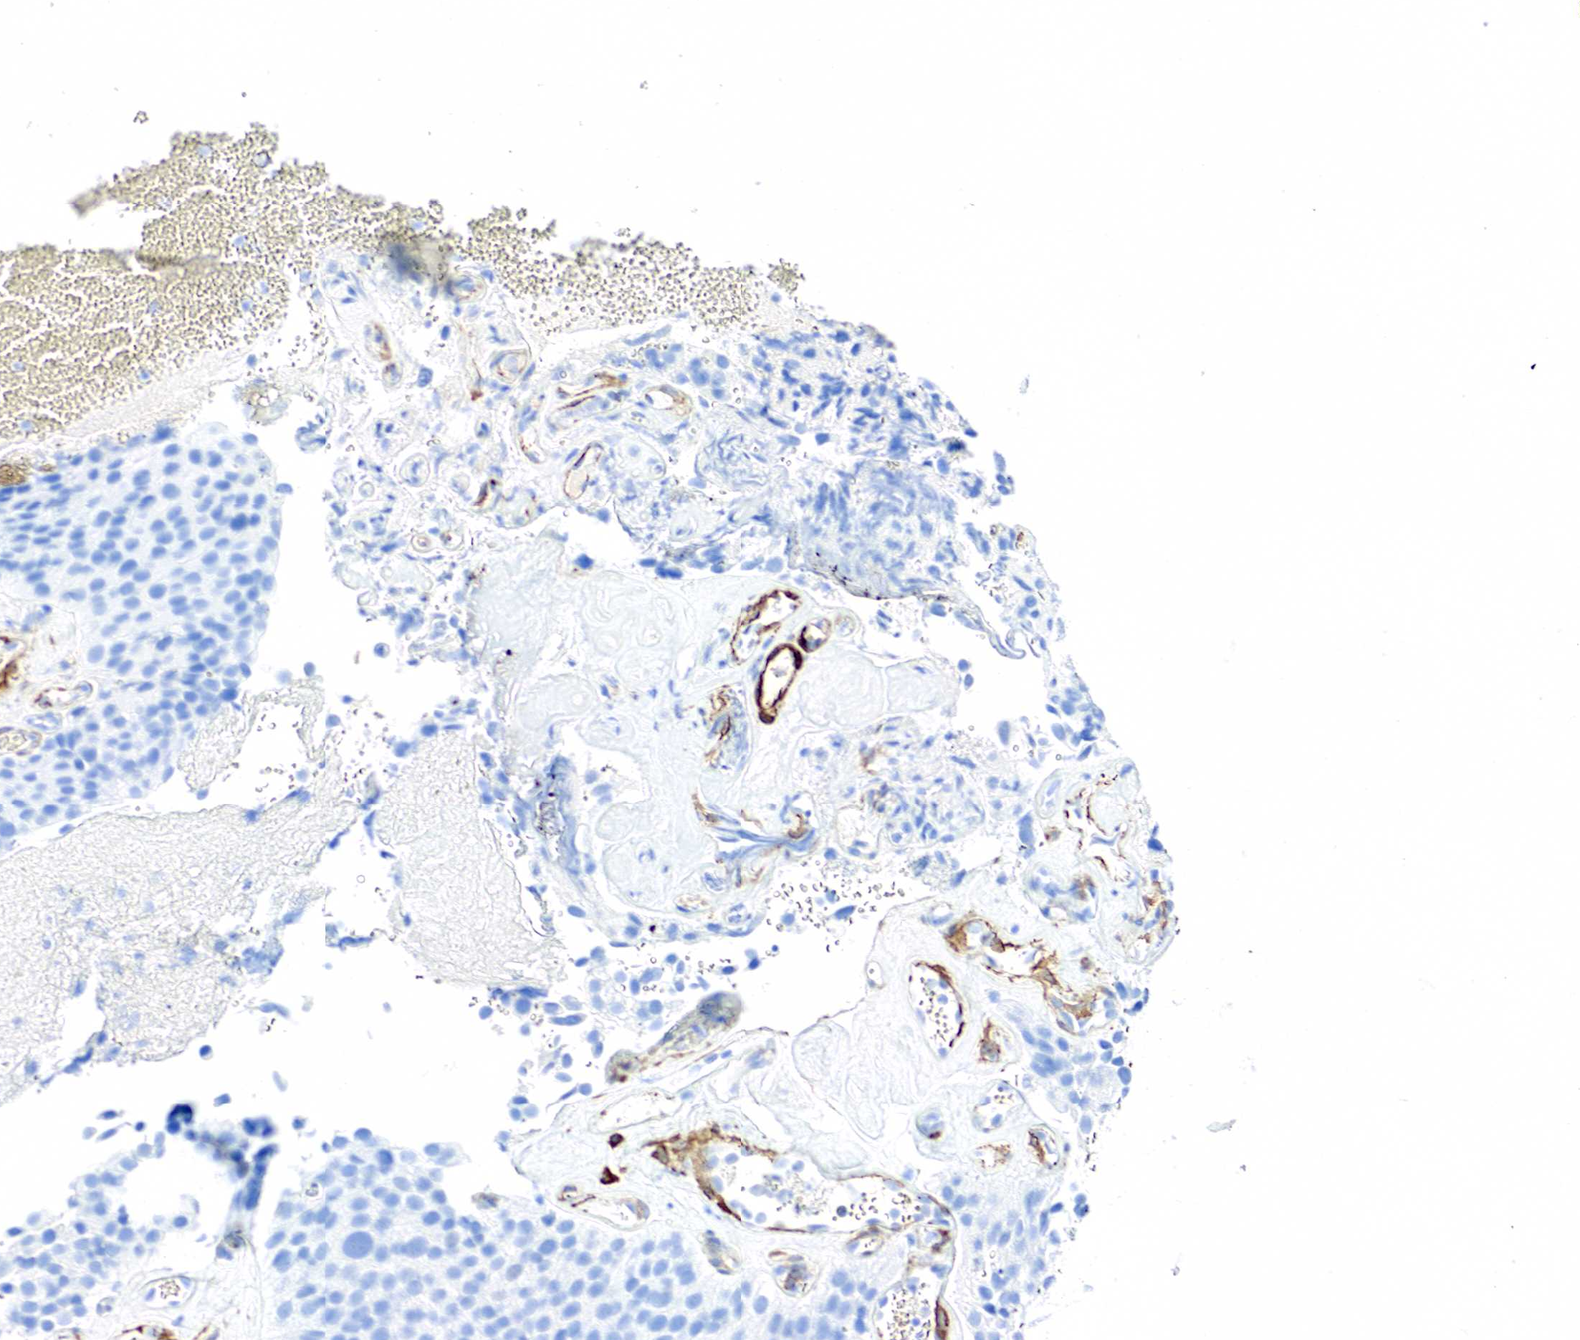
{"staining": {"intensity": "negative", "quantity": "none", "location": "none"}, "tissue": "urothelial cancer", "cell_type": "Tumor cells", "image_type": "cancer", "snomed": [{"axis": "morphology", "description": "Urothelial carcinoma, High grade"}, {"axis": "topography", "description": "Urinary bladder"}], "caption": "The image demonstrates no staining of tumor cells in urothelial carcinoma (high-grade). The staining is performed using DAB (3,3'-diaminobenzidine) brown chromogen with nuclei counter-stained in using hematoxylin.", "gene": "ACTA1", "patient": {"sex": "male", "age": 72}}